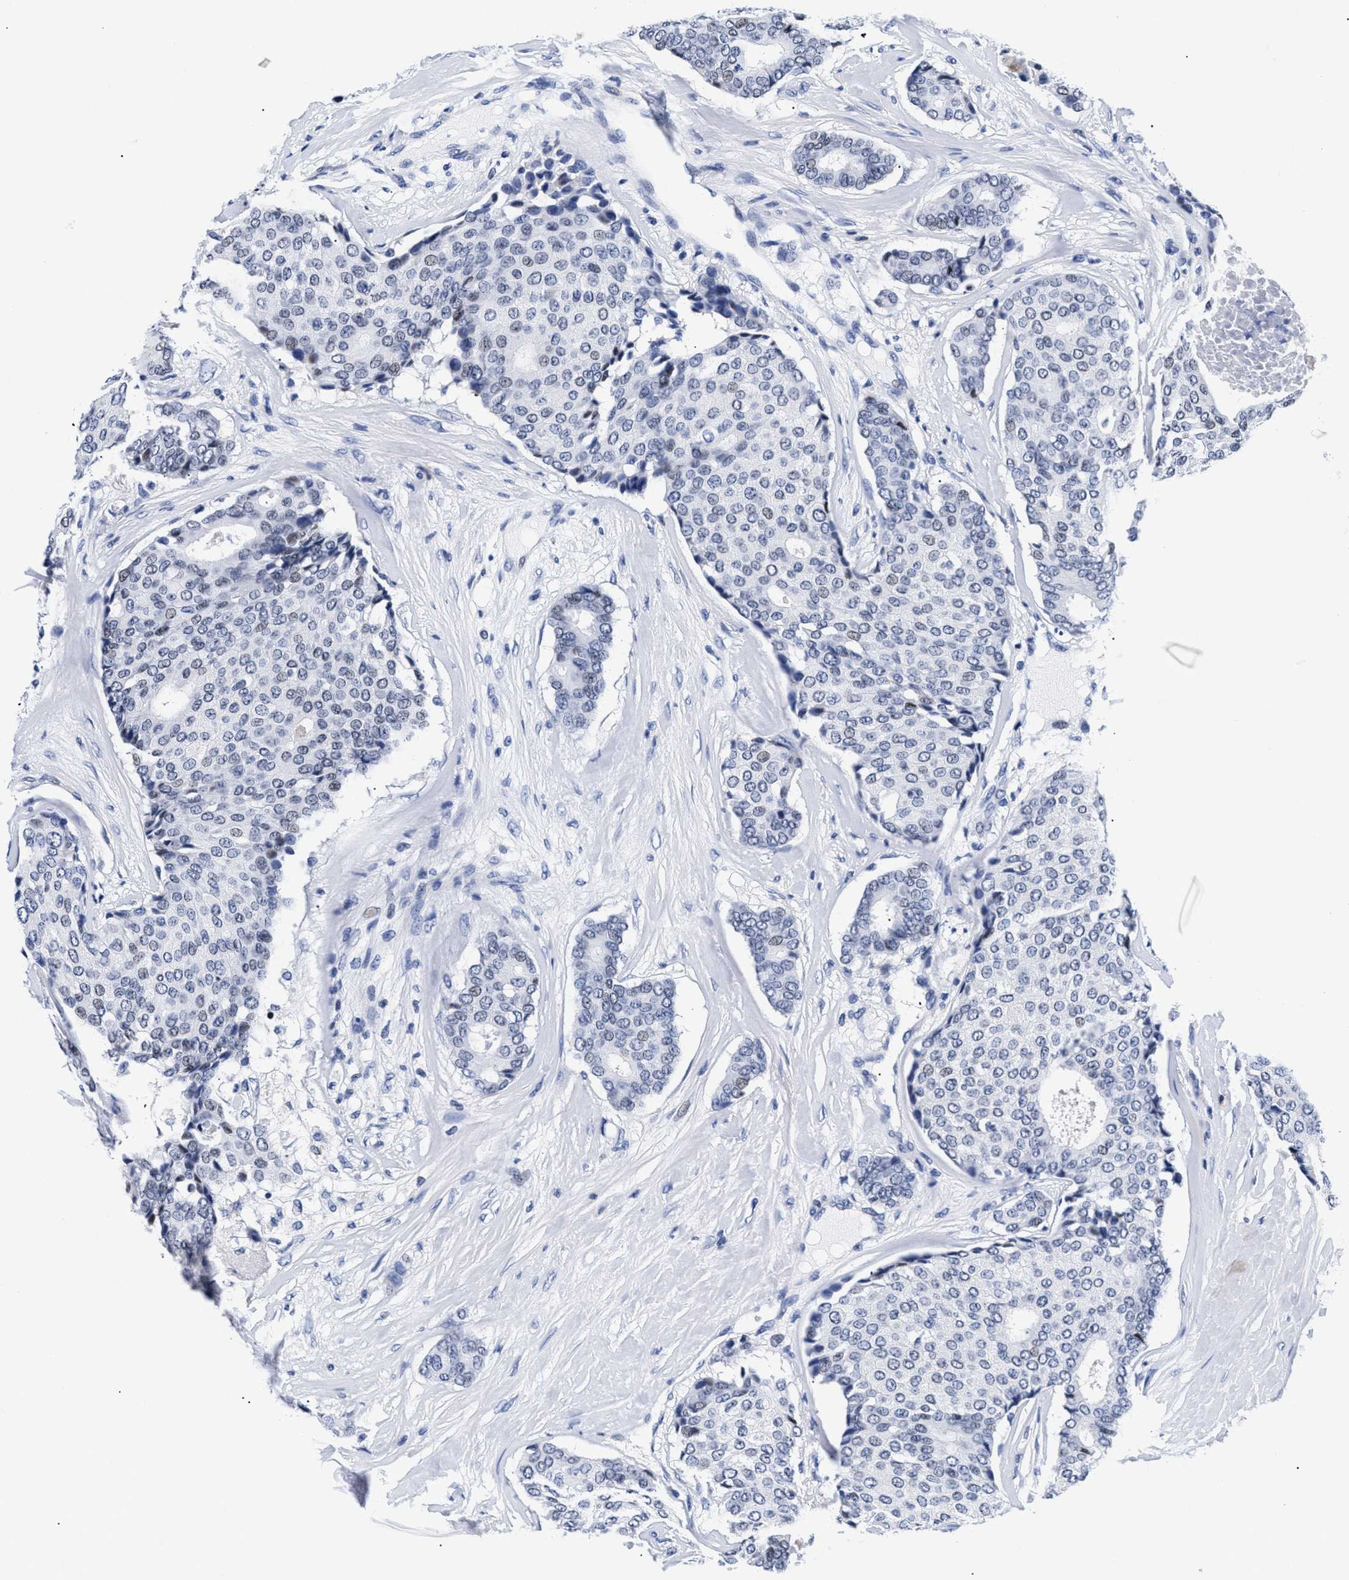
{"staining": {"intensity": "weak", "quantity": "<25%", "location": "nuclear"}, "tissue": "breast cancer", "cell_type": "Tumor cells", "image_type": "cancer", "snomed": [{"axis": "morphology", "description": "Duct carcinoma"}, {"axis": "topography", "description": "Breast"}], "caption": "The image exhibits no significant expression in tumor cells of breast infiltrating ductal carcinoma. Nuclei are stained in blue.", "gene": "SHD", "patient": {"sex": "female", "age": 75}}